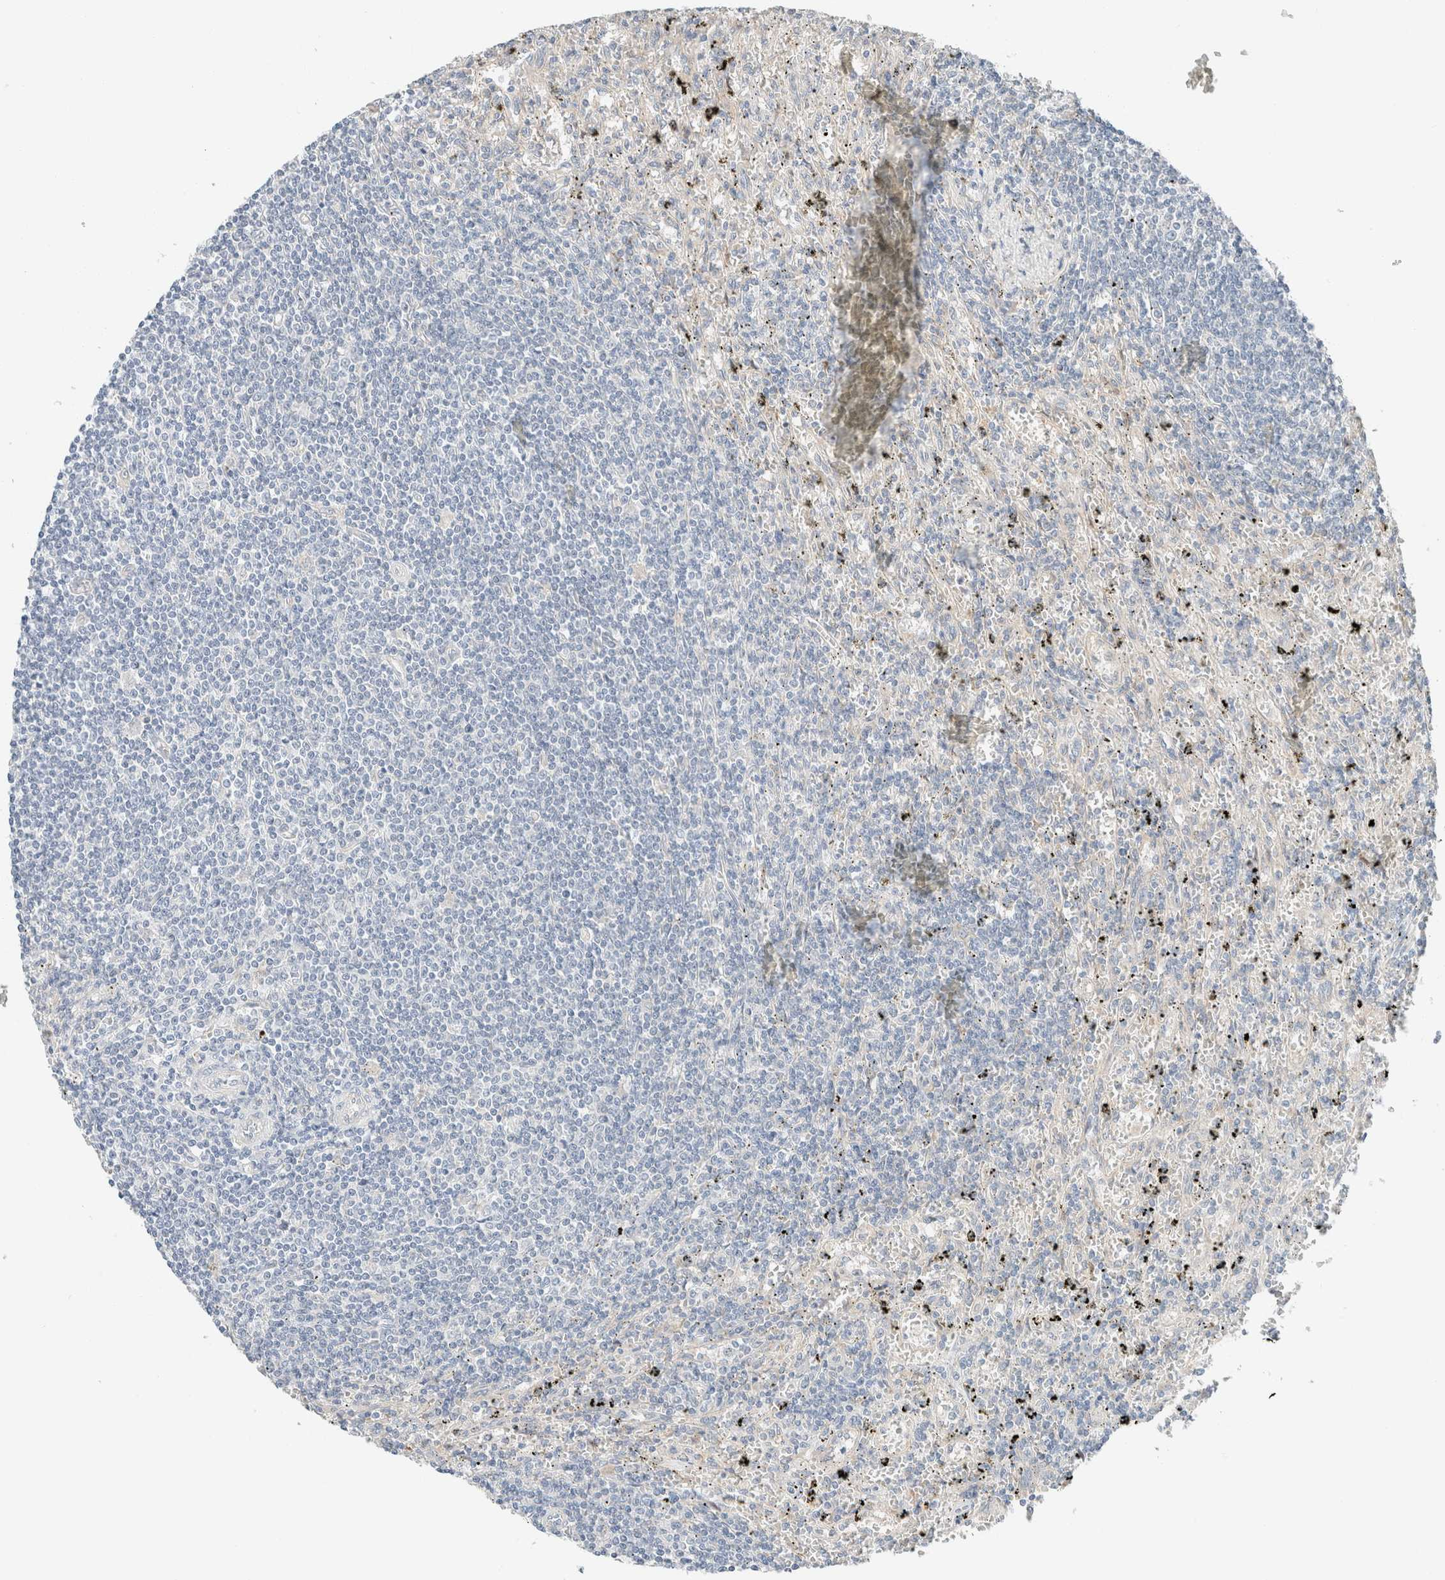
{"staining": {"intensity": "negative", "quantity": "none", "location": "none"}, "tissue": "lymphoma", "cell_type": "Tumor cells", "image_type": "cancer", "snomed": [{"axis": "morphology", "description": "Malignant lymphoma, non-Hodgkin's type, Low grade"}, {"axis": "topography", "description": "Spleen"}], "caption": "This image is of lymphoma stained with immunohistochemistry (IHC) to label a protein in brown with the nuclei are counter-stained blue. There is no expression in tumor cells.", "gene": "PCM1", "patient": {"sex": "male", "age": 76}}